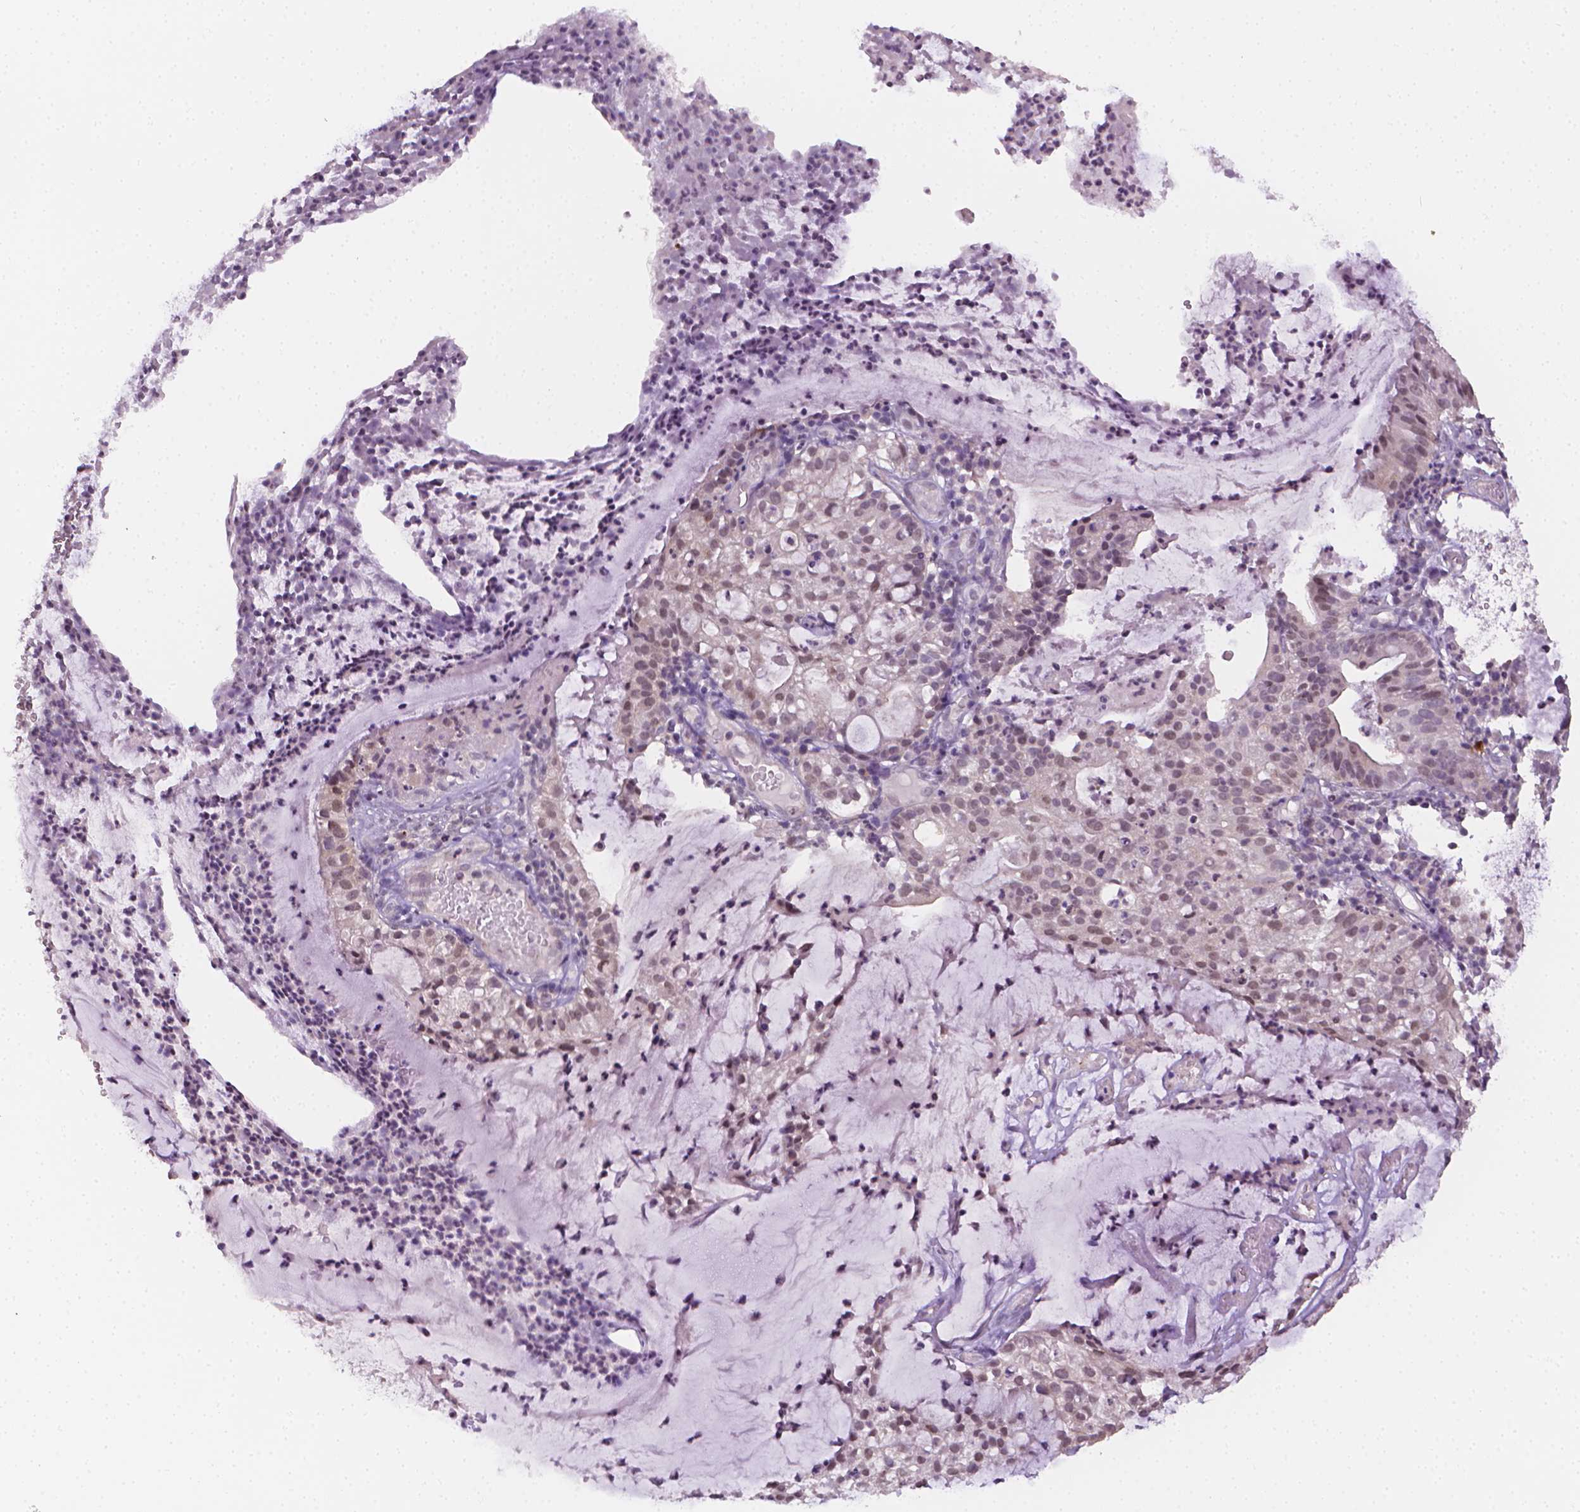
{"staining": {"intensity": "weak", "quantity": "25%-75%", "location": "nuclear"}, "tissue": "cervical cancer", "cell_type": "Tumor cells", "image_type": "cancer", "snomed": [{"axis": "morphology", "description": "Adenocarcinoma, NOS"}, {"axis": "topography", "description": "Cervix"}], "caption": "Cervical cancer (adenocarcinoma) tissue reveals weak nuclear positivity in about 25%-75% of tumor cells, visualized by immunohistochemistry. The staining was performed using DAB, with brown indicating positive protein expression. Nuclei are stained blue with hematoxylin.", "gene": "NCAN", "patient": {"sex": "female", "age": 41}}